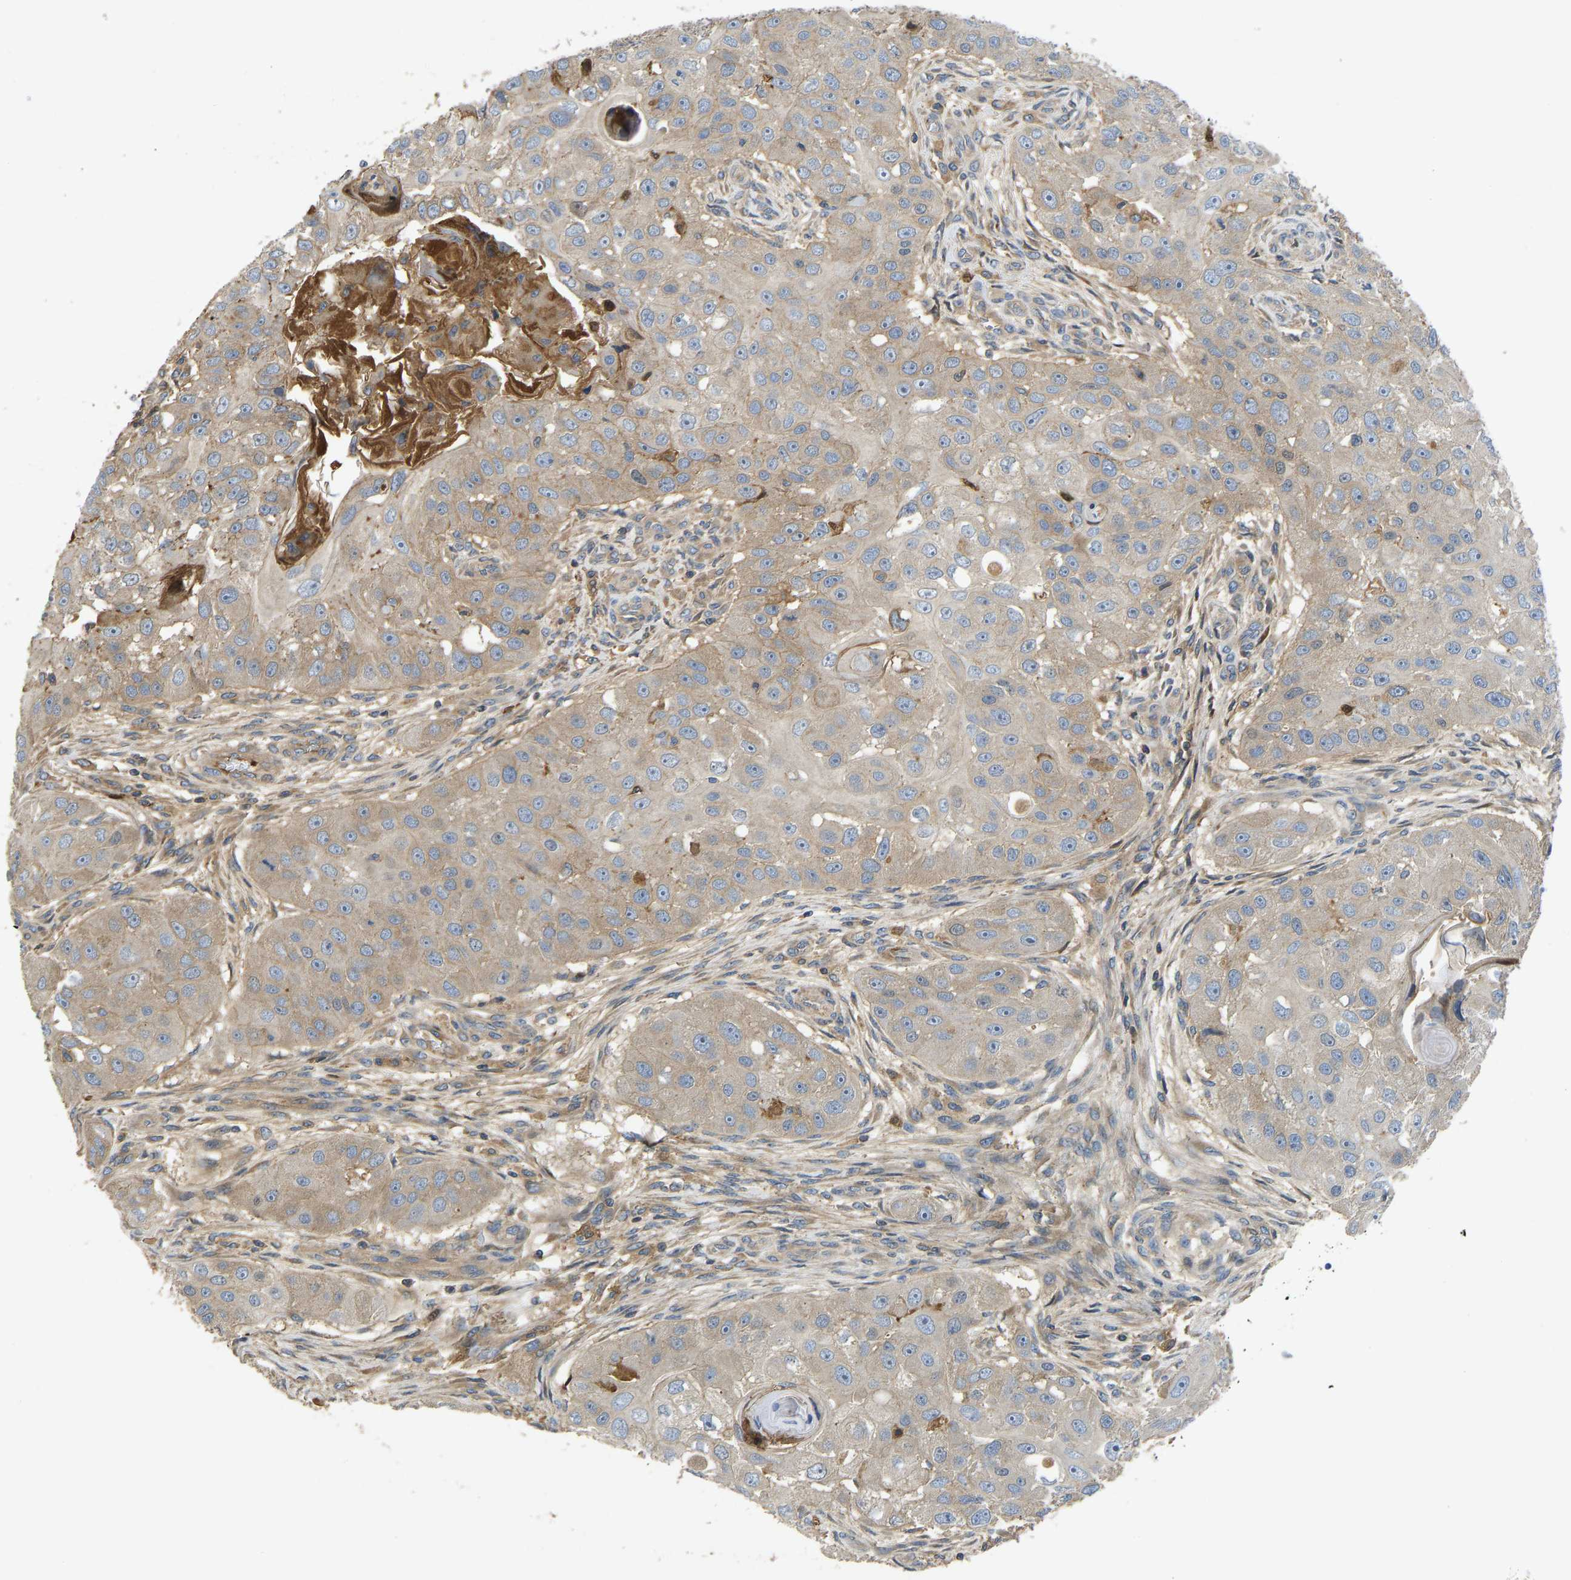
{"staining": {"intensity": "moderate", "quantity": "<25%", "location": "cytoplasmic/membranous"}, "tissue": "head and neck cancer", "cell_type": "Tumor cells", "image_type": "cancer", "snomed": [{"axis": "morphology", "description": "Normal tissue, NOS"}, {"axis": "morphology", "description": "Squamous cell carcinoma, NOS"}, {"axis": "topography", "description": "Skeletal muscle"}, {"axis": "topography", "description": "Head-Neck"}], "caption": "Squamous cell carcinoma (head and neck) tissue shows moderate cytoplasmic/membranous positivity in approximately <25% of tumor cells, visualized by immunohistochemistry.", "gene": "VCPKMT", "patient": {"sex": "male", "age": 51}}